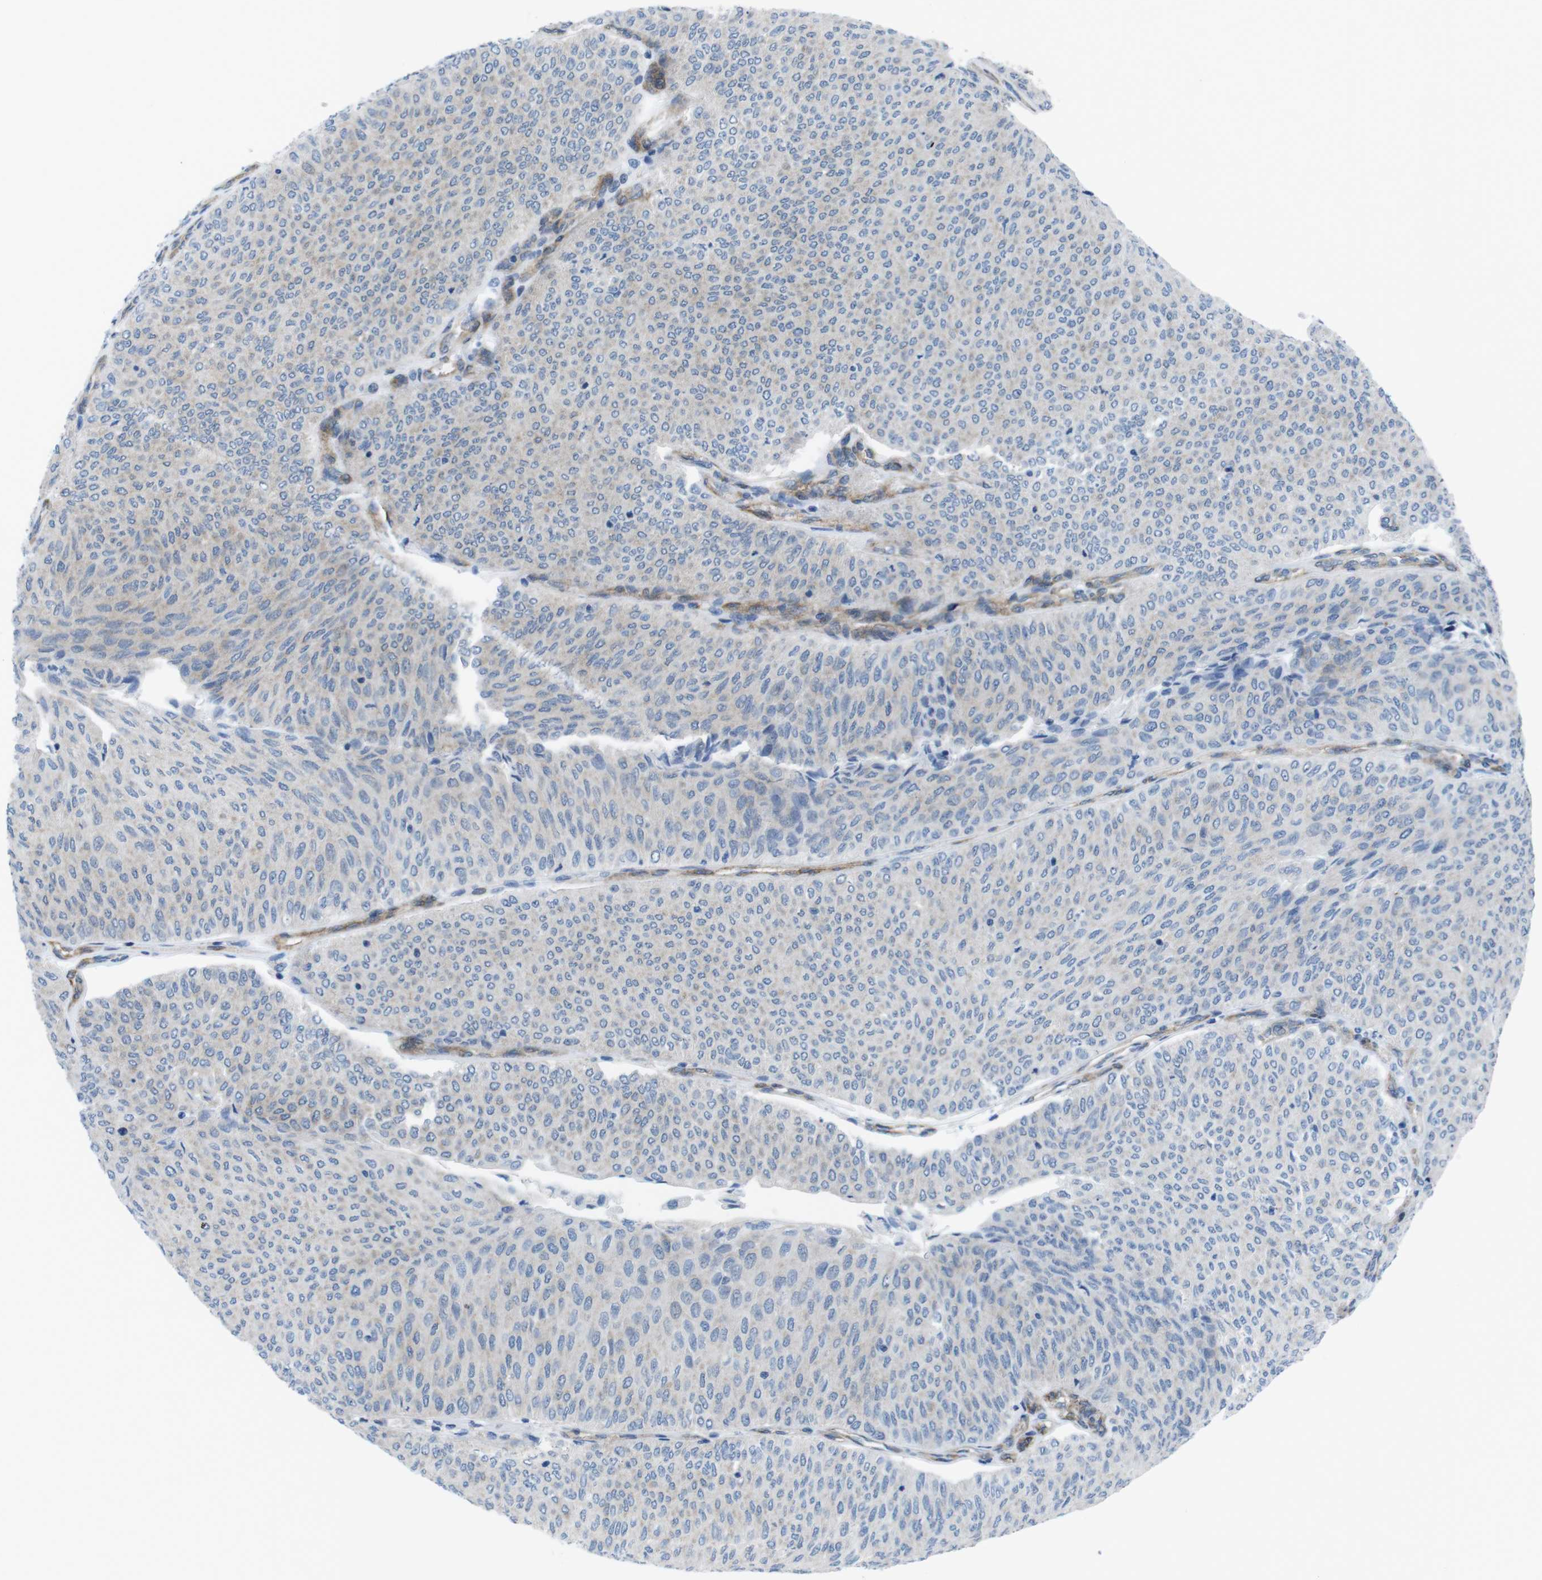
{"staining": {"intensity": "weak", "quantity": "<25%", "location": "cytoplasmic/membranous"}, "tissue": "urothelial cancer", "cell_type": "Tumor cells", "image_type": "cancer", "snomed": [{"axis": "morphology", "description": "Urothelial carcinoma, Low grade"}, {"axis": "topography", "description": "Urinary bladder"}], "caption": "Immunohistochemistry (IHC) of urothelial carcinoma (low-grade) demonstrates no staining in tumor cells.", "gene": "DIAPH2", "patient": {"sex": "male", "age": 78}}